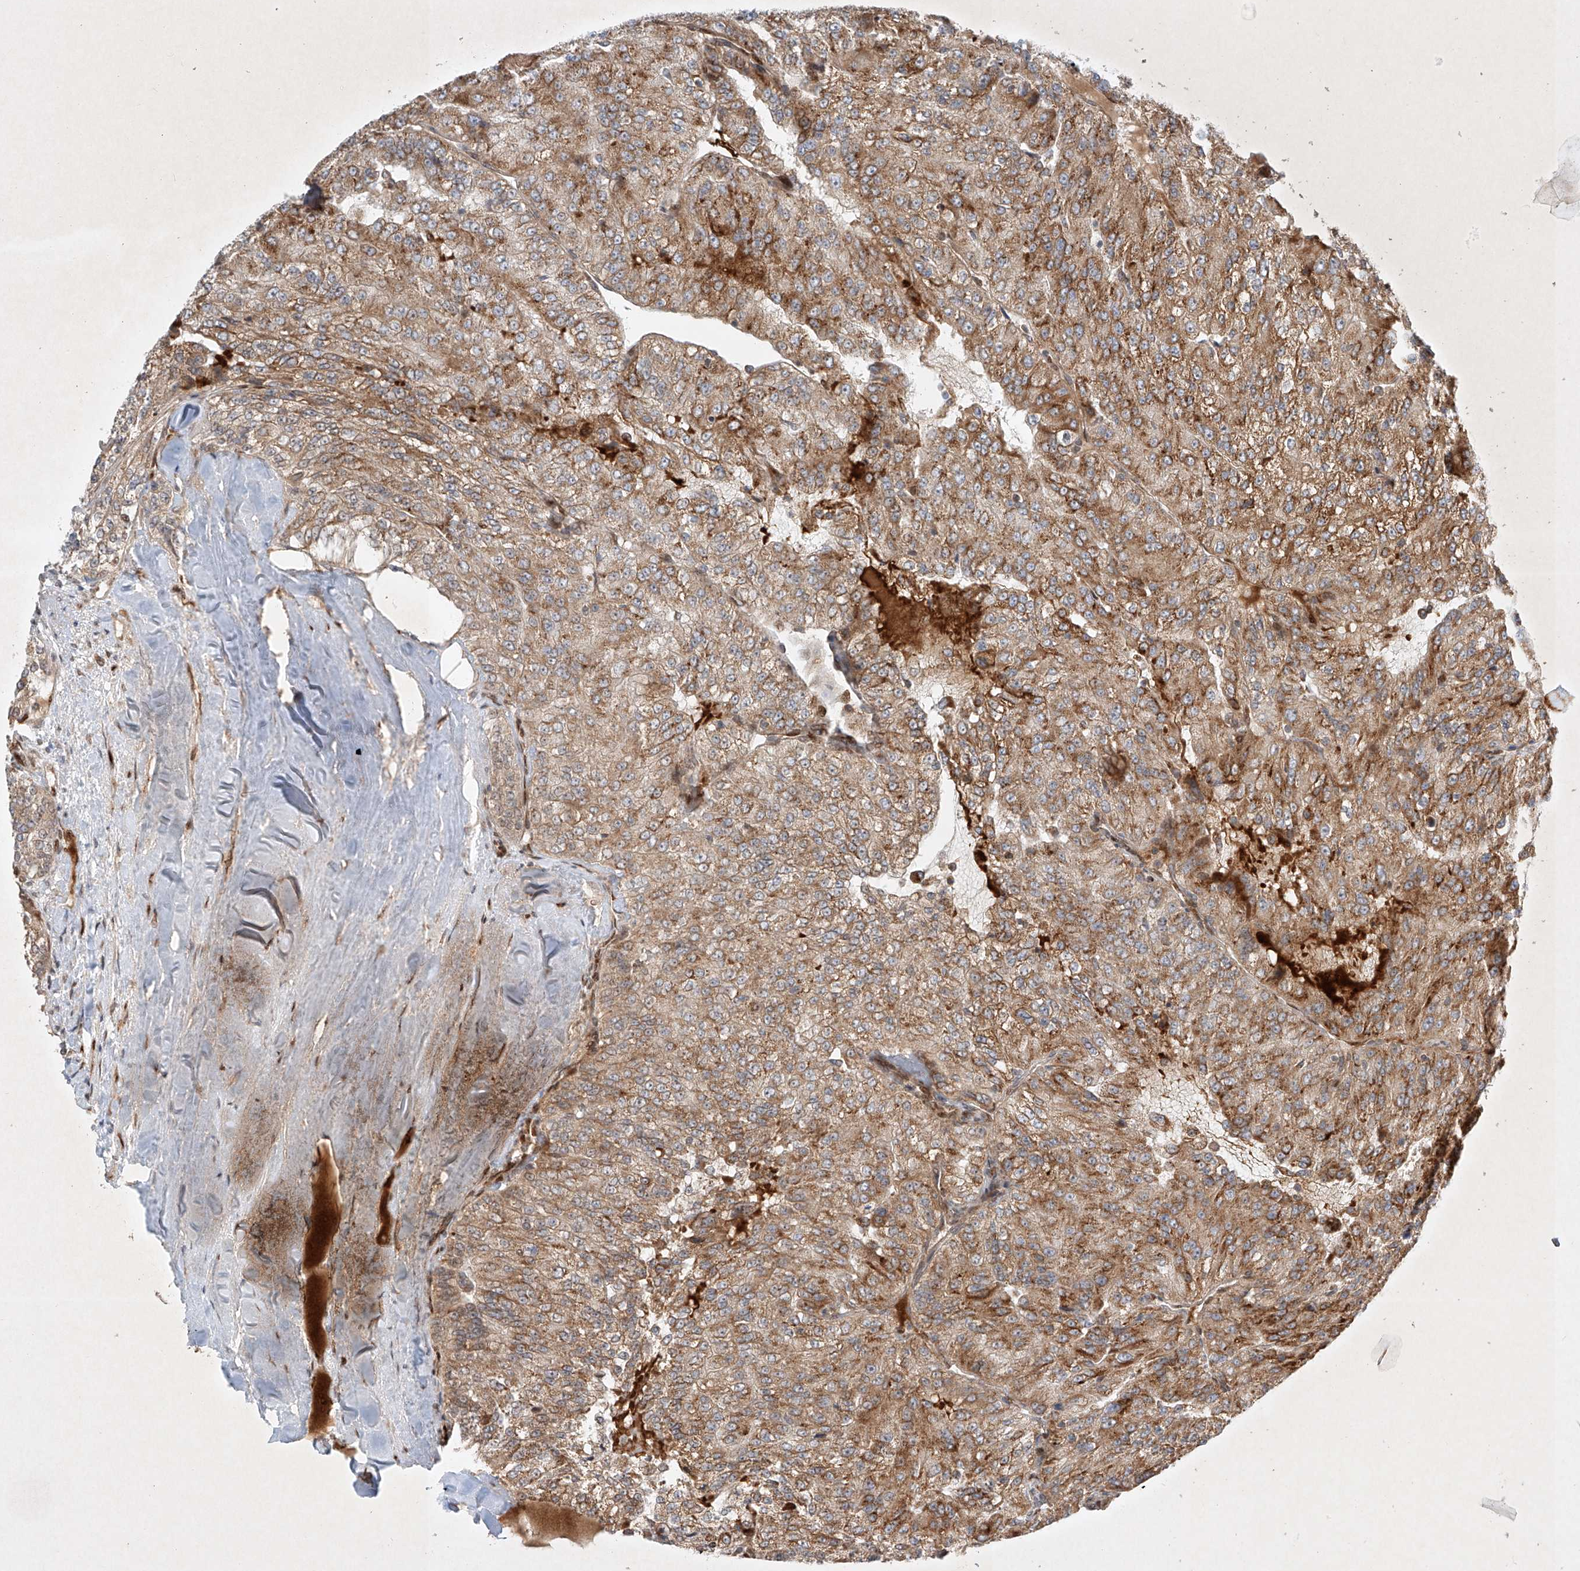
{"staining": {"intensity": "moderate", "quantity": ">75%", "location": "cytoplasmic/membranous"}, "tissue": "renal cancer", "cell_type": "Tumor cells", "image_type": "cancer", "snomed": [{"axis": "morphology", "description": "Adenocarcinoma, NOS"}, {"axis": "topography", "description": "Kidney"}], "caption": "Immunohistochemical staining of human renal cancer reveals medium levels of moderate cytoplasmic/membranous protein positivity in about >75% of tumor cells. (Stains: DAB in brown, nuclei in blue, Microscopy: brightfield microscopy at high magnification).", "gene": "EPG5", "patient": {"sex": "female", "age": 63}}